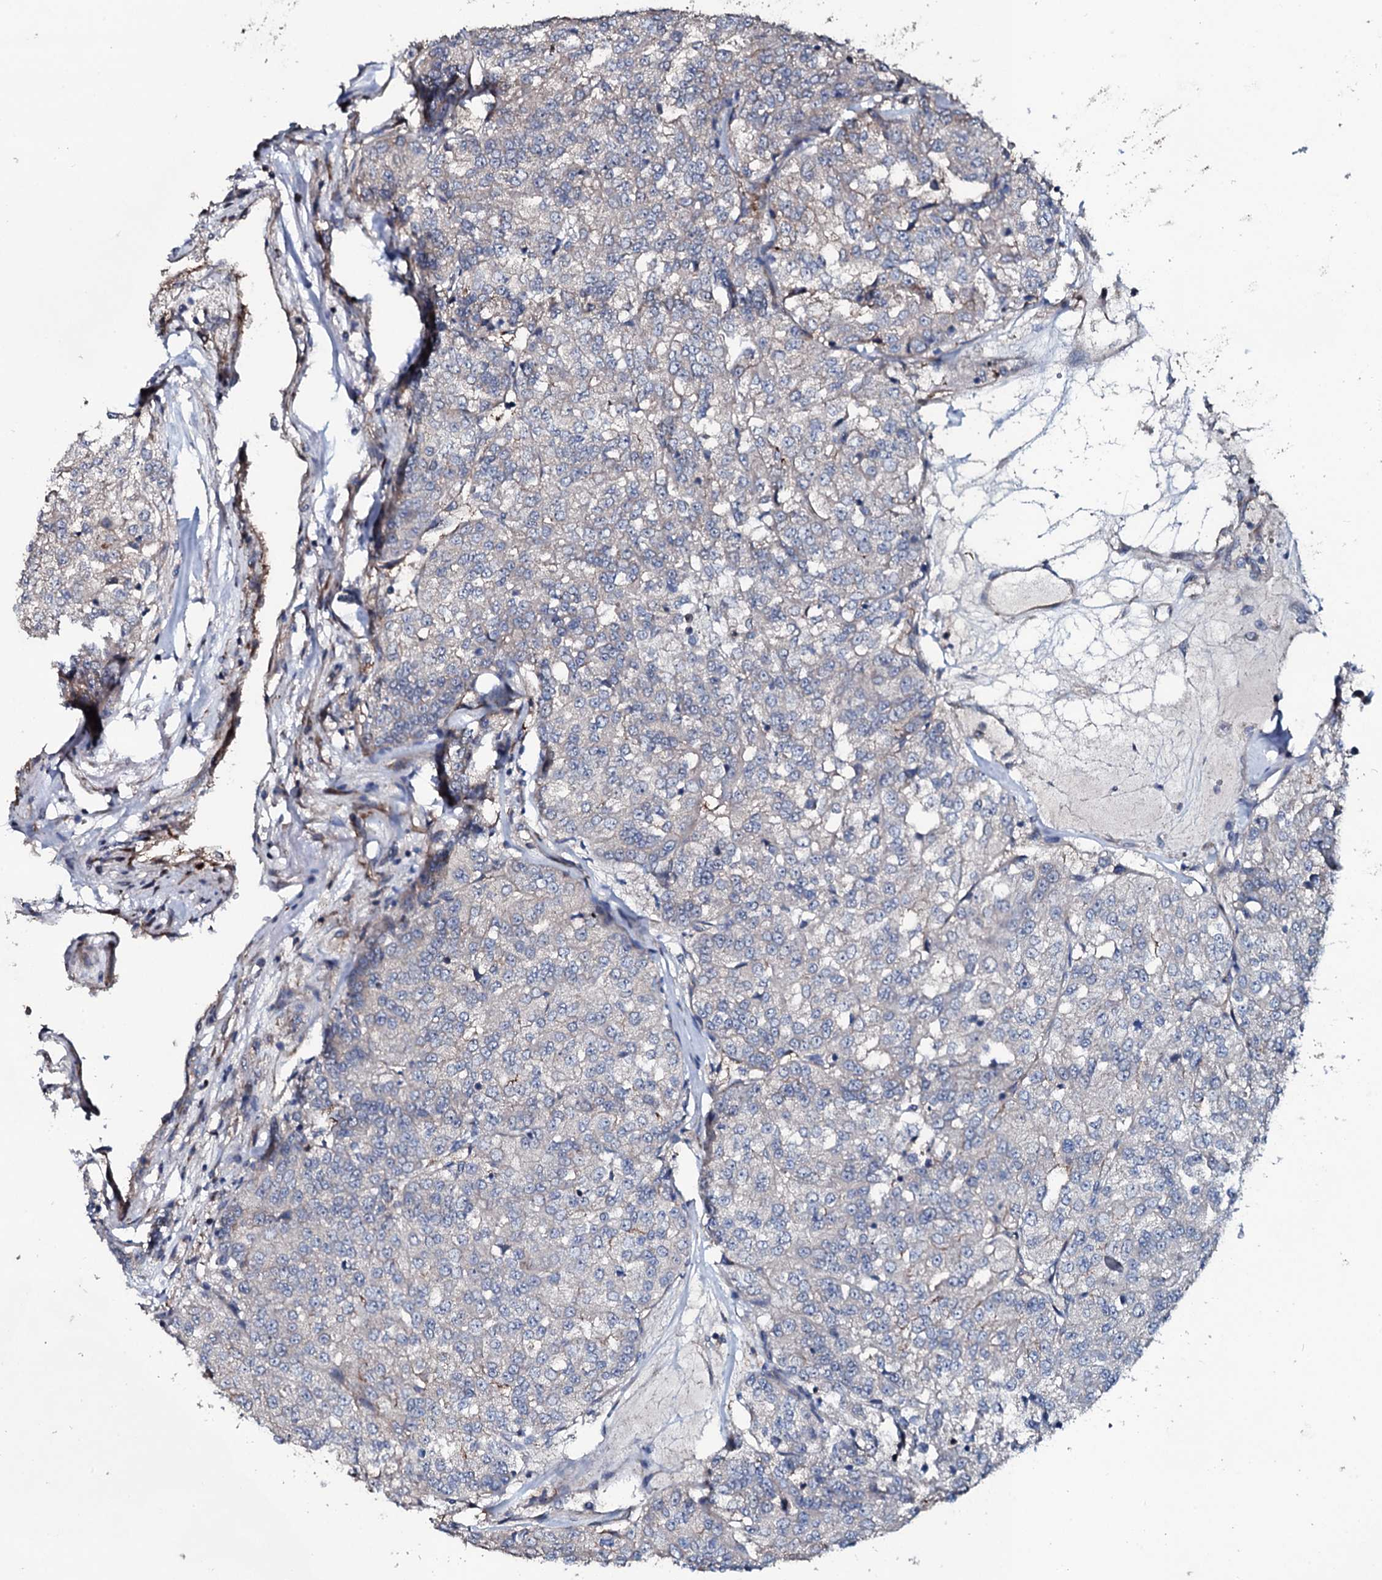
{"staining": {"intensity": "moderate", "quantity": "<25%", "location": "cytoplasmic/membranous"}, "tissue": "renal cancer", "cell_type": "Tumor cells", "image_type": "cancer", "snomed": [{"axis": "morphology", "description": "Adenocarcinoma, NOS"}, {"axis": "topography", "description": "Kidney"}], "caption": "Protein staining reveals moderate cytoplasmic/membranous positivity in approximately <25% of tumor cells in renal cancer. (DAB IHC, brown staining for protein, blue staining for nuclei).", "gene": "IL12B", "patient": {"sex": "female", "age": 63}}